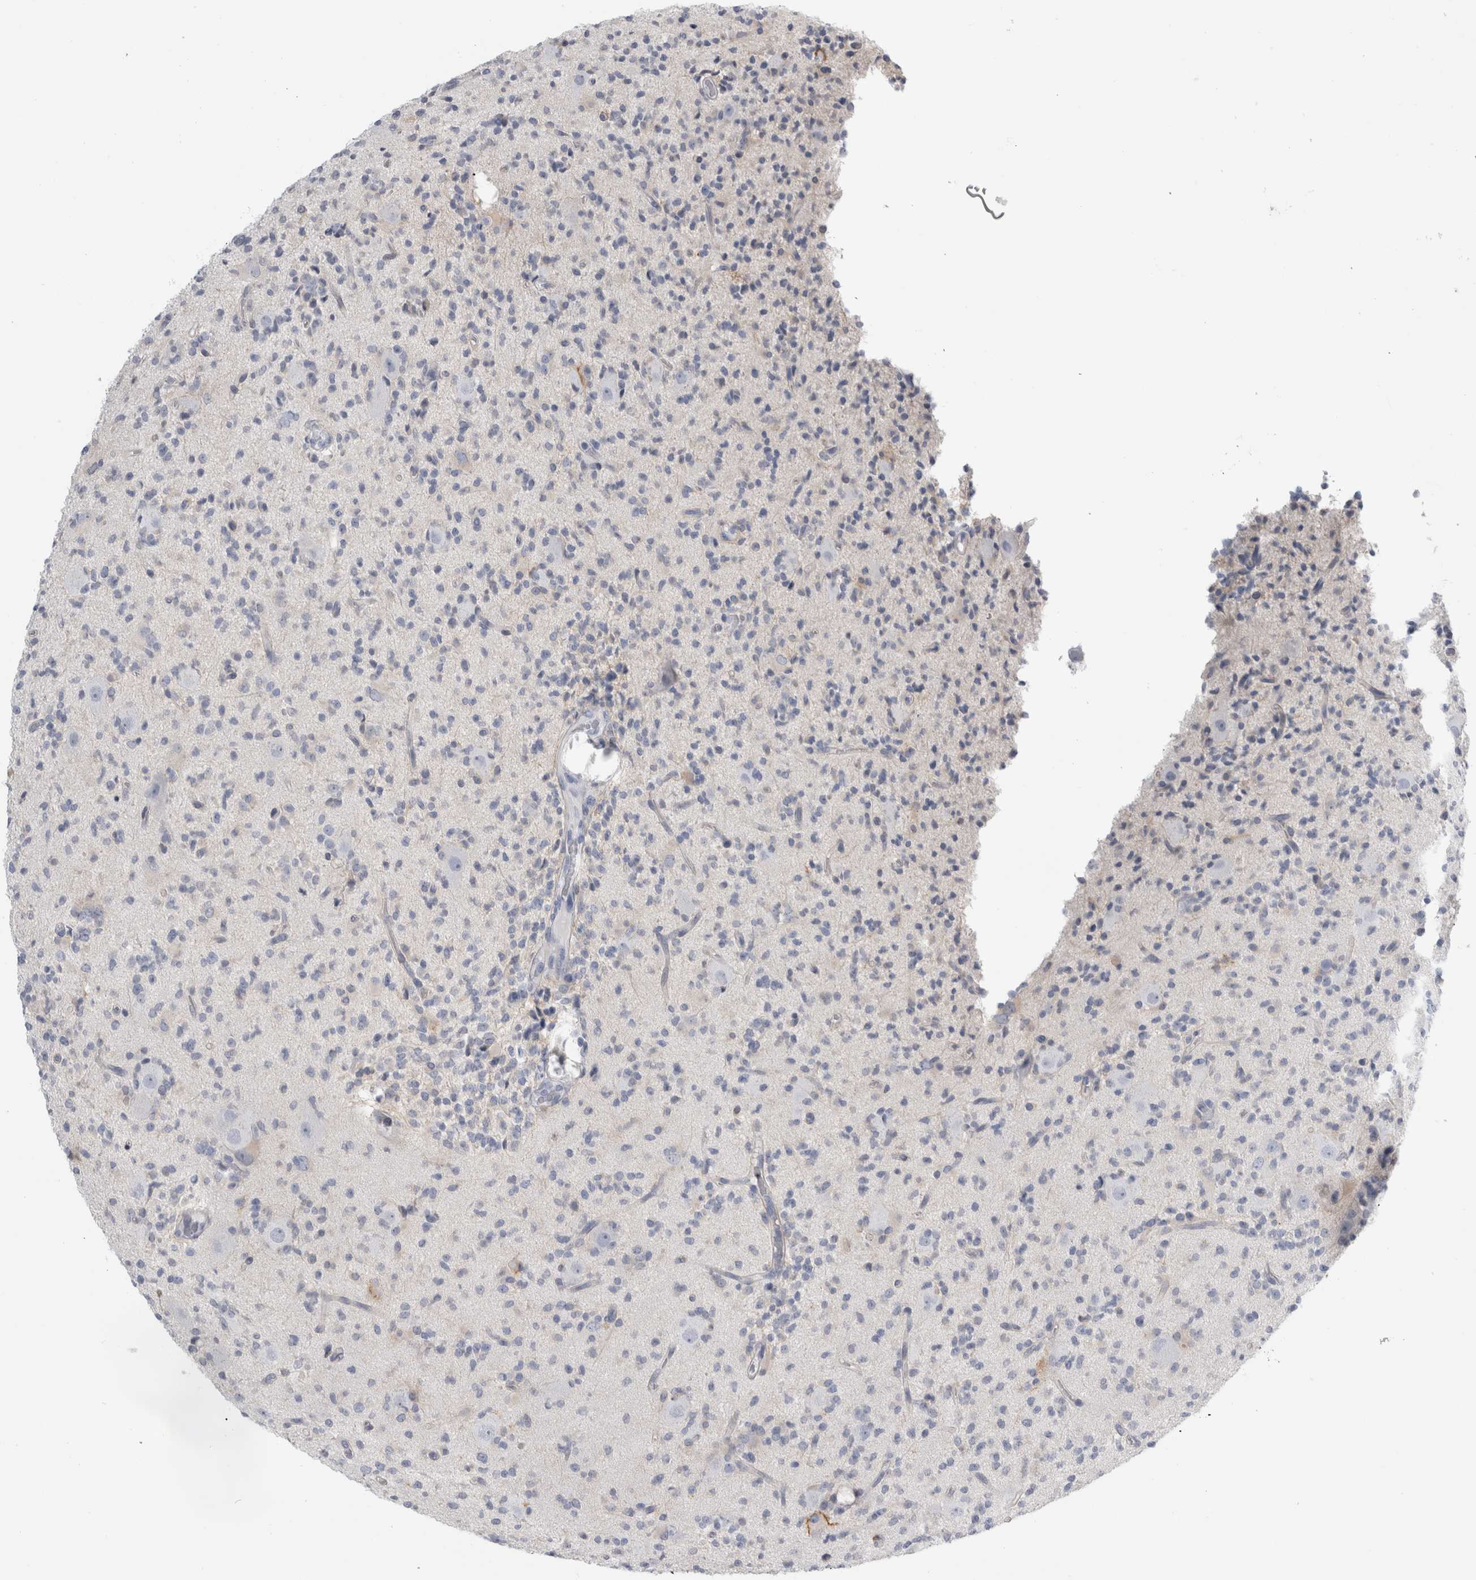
{"staining": {"intensity": "negative", "quantity": "none", "location": "none"}, "tissue": "glioma", "cell_type": "Tumor cells", "image_type": "cancer", "snomed": [{"axis": "morphology", "description": "Glioma, malignant, High grade"}, {"axis": "topography", "description": "Brain"}], "caption": "High-grade glioma (malignant) stained for a protein using IHC displays no positivity tumor cells.", "gene": "ANKFY1", "patient": {"sex": "male", "age": 34}}